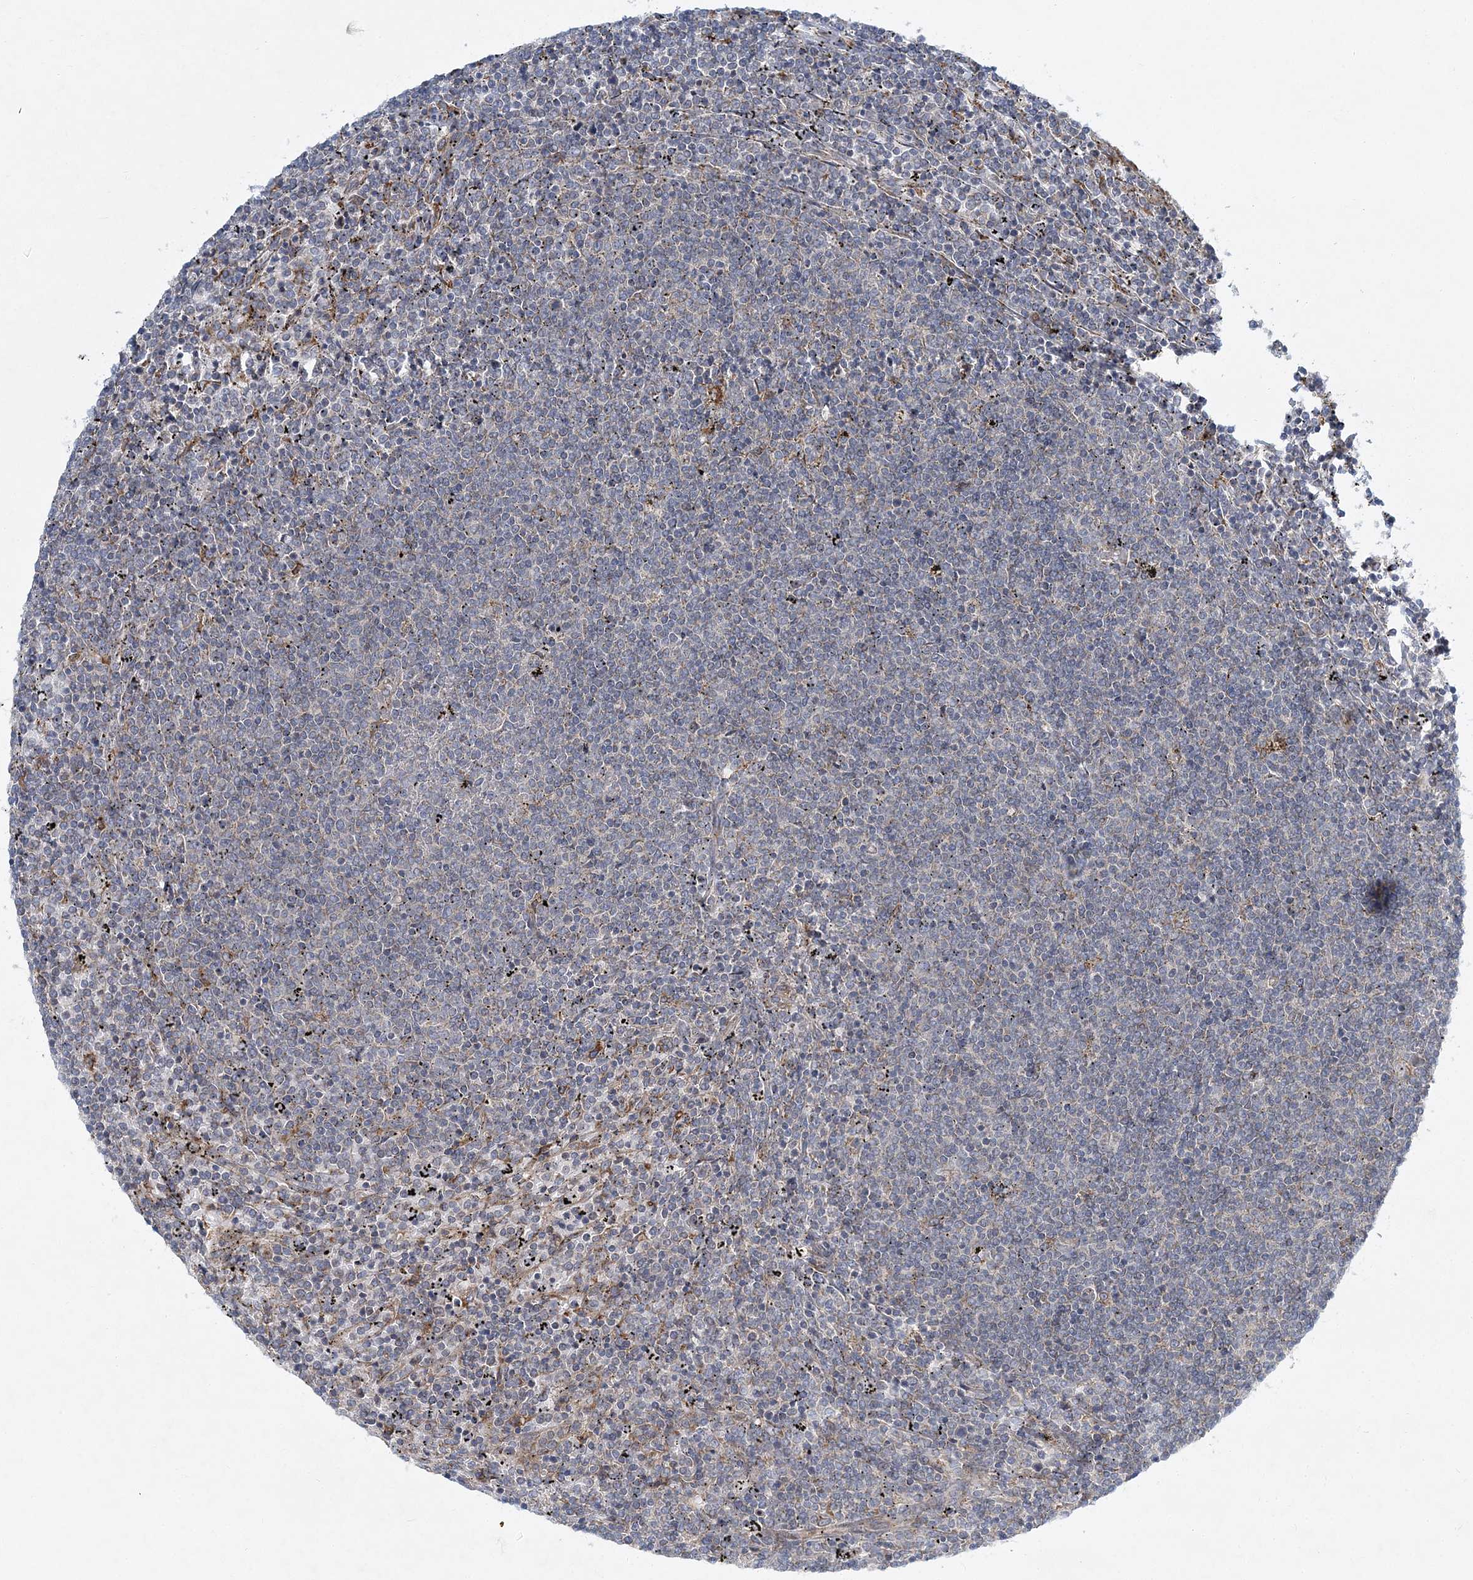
{"staining": {"intensity": "negative", "quantity": "none", "location": "none"}, "tissue": "lymphoma", "cell_type": "Tumor cells", "image_type": "cancer", "snomed": [{"axis": "morphology", "description": "Malignant lymphoma, non-Hodgkin's type, Low grade"}, {"axis": "topography", "description": "Spleen"}], "caption": "An immunohistochemistry (IHC) image of lymphoma is shown. There is no staining in tumor cells of lymphoma. (DAB (3,3'-diaminobenzidine) IHC, high magnification).", "gene": "NBAS", "patient": {"sex": "female", "age": 50}}